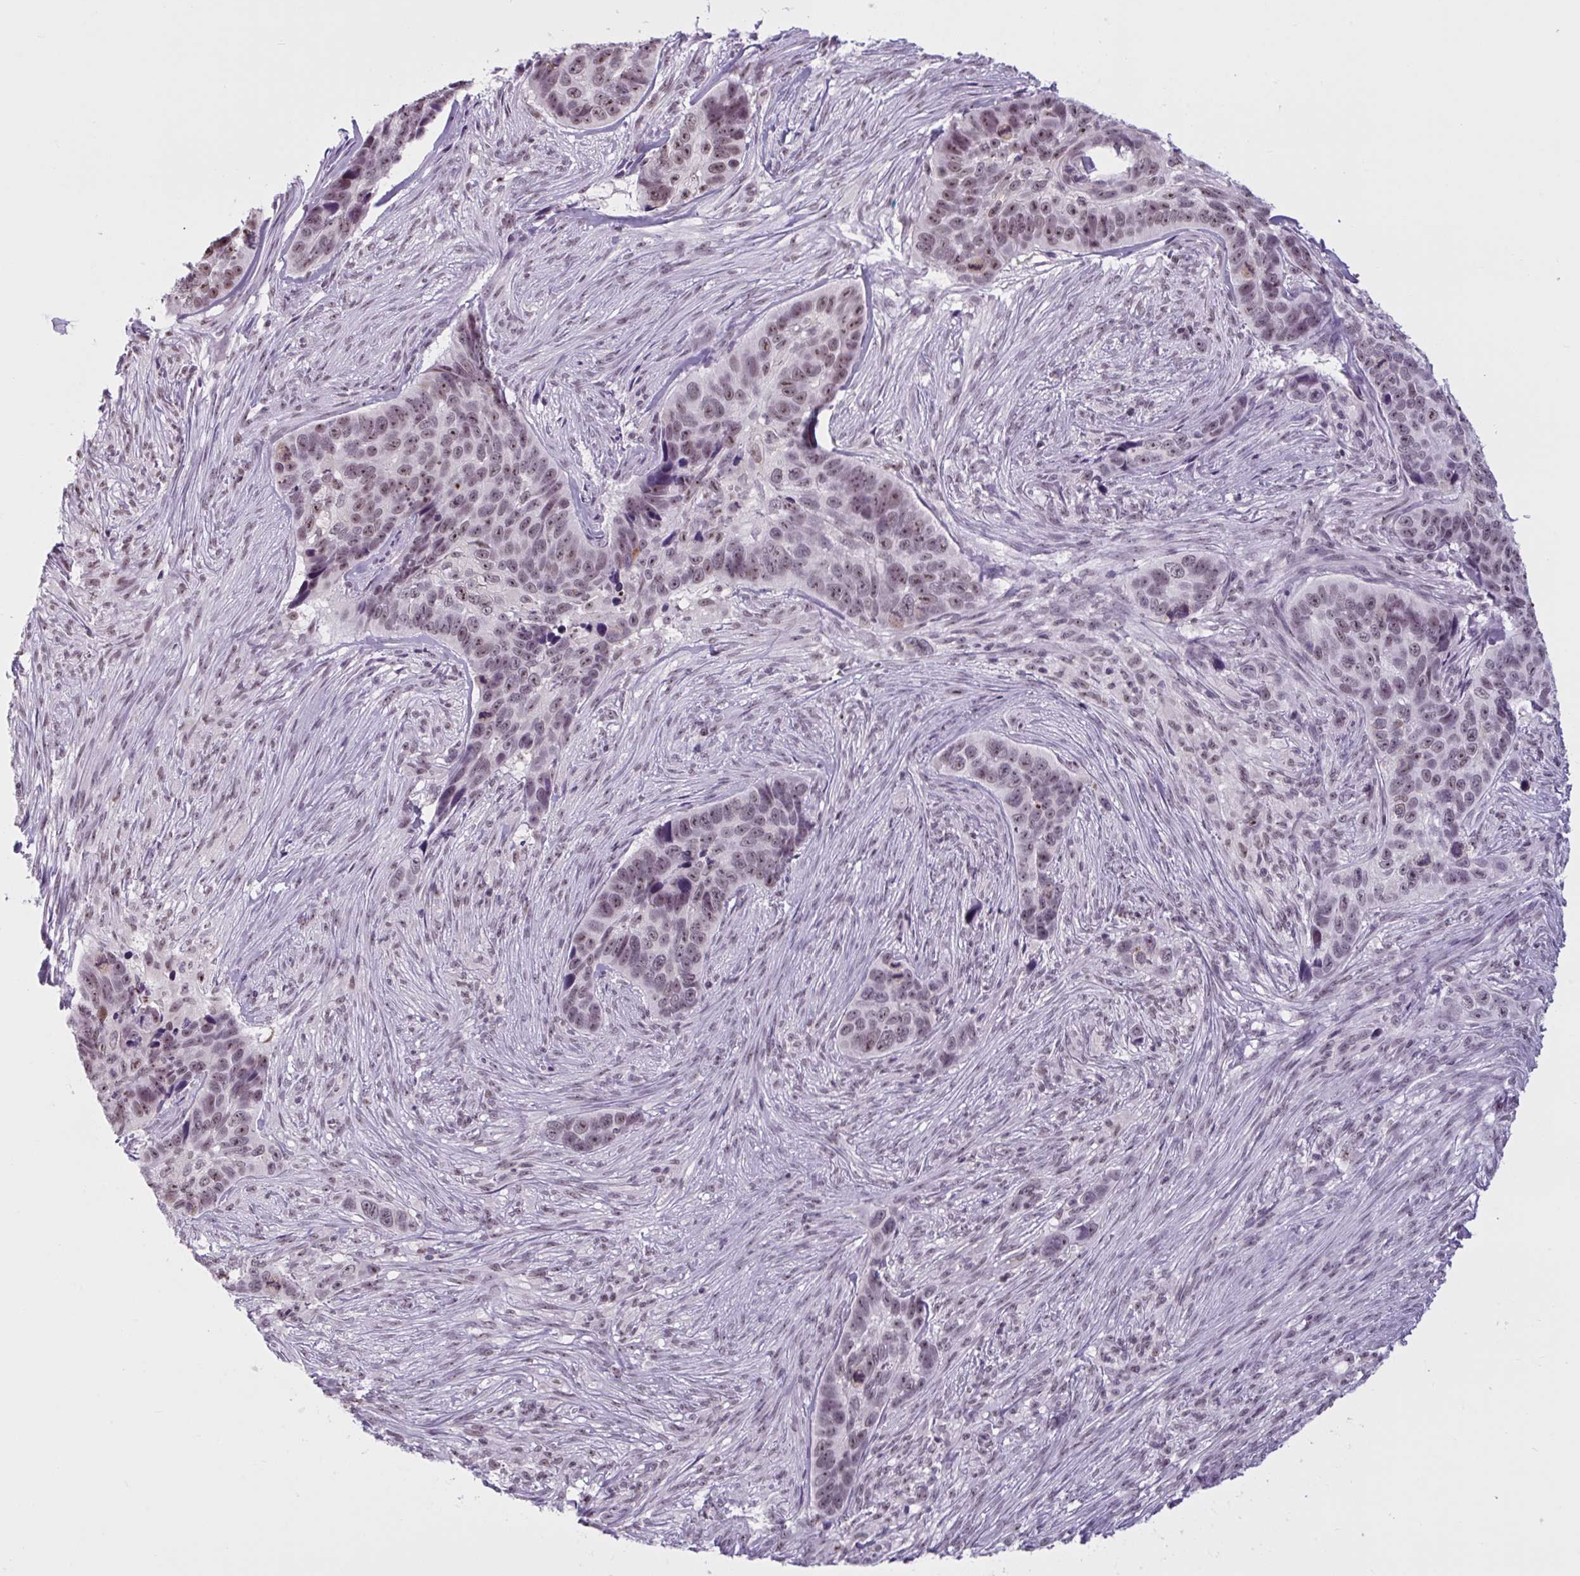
{"staining": {"intensity": "moderate", "quantity": ">75%", "location": "nuclear"}, "tissue": "skin cancer", "cell_type": "Tumor cells", "image_type": "cancer", "snomed": [{"axis": "morphology", "description": "Basal cell carcinoma"}, {"axis": "topography", "description": "Skin"}], "caption": "Protein staining of skin basal cell carcinoma tissue exhibits moderate nuclear expression in approximately >75% of tumor cells. (brown staining indicates protein expression, while blue staining denotes nuclei).", "gene": "TGM6", "patient": {"sex": "female", "age": 82}}